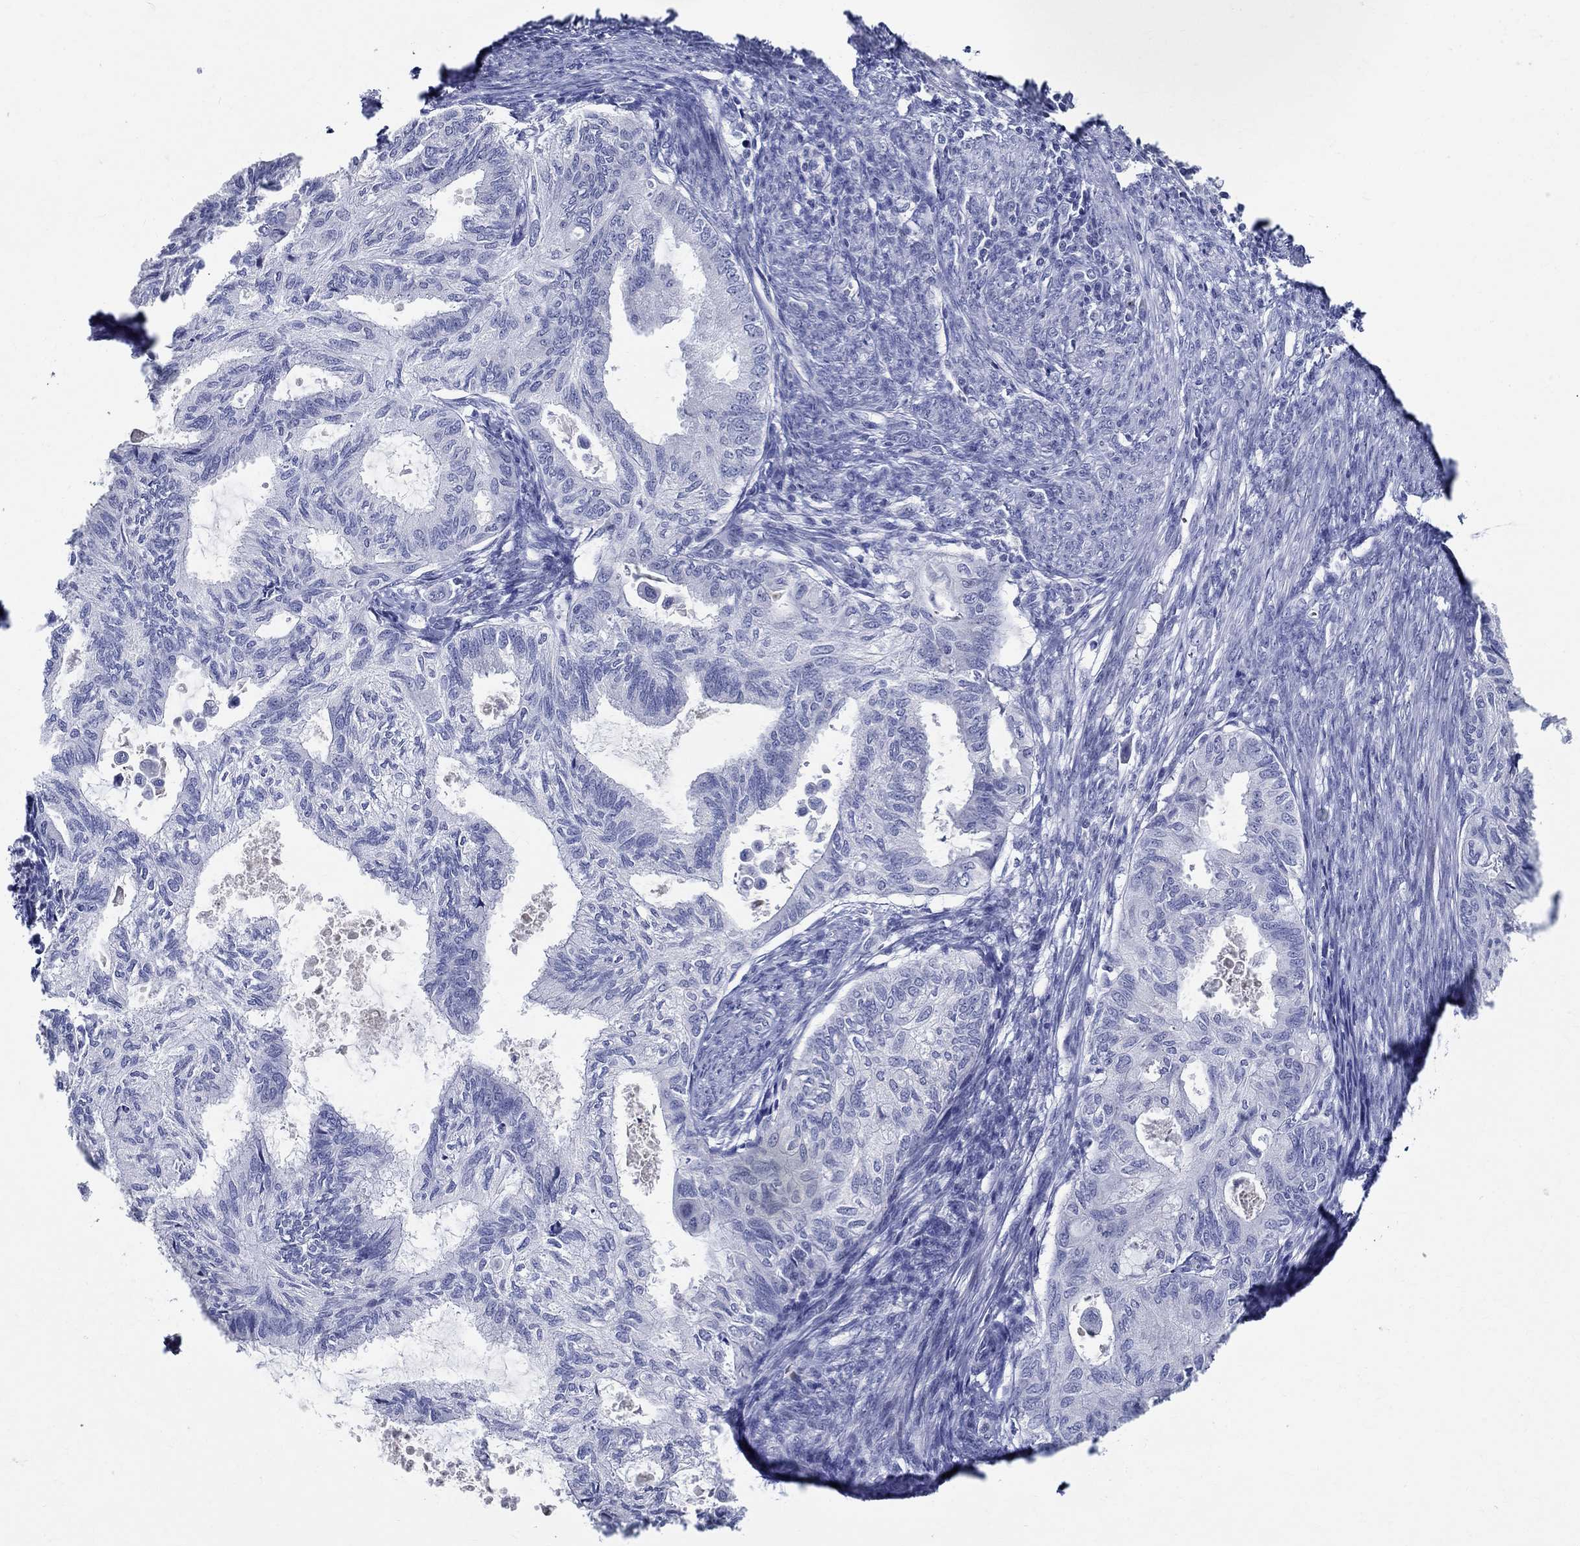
{"staining": {"intensity": "negative", "quantity": "none", "location": "none"}, "tissue": "endometrial cancer", "cell_type": "Tumor cells", "image_type": "cancer", "snomed": [{"axis": "morphology", "description": "Adenocarcinoma, NOS"}, {"axis": "topography", "description": "Endometrium"}], "caption": "Protein analysis of endometrial cancer (adenocarcinoma) displays no significant positivity in tumor cells.", "gene": "CETN1", "patient": {"sex": "female", "age": 86}}